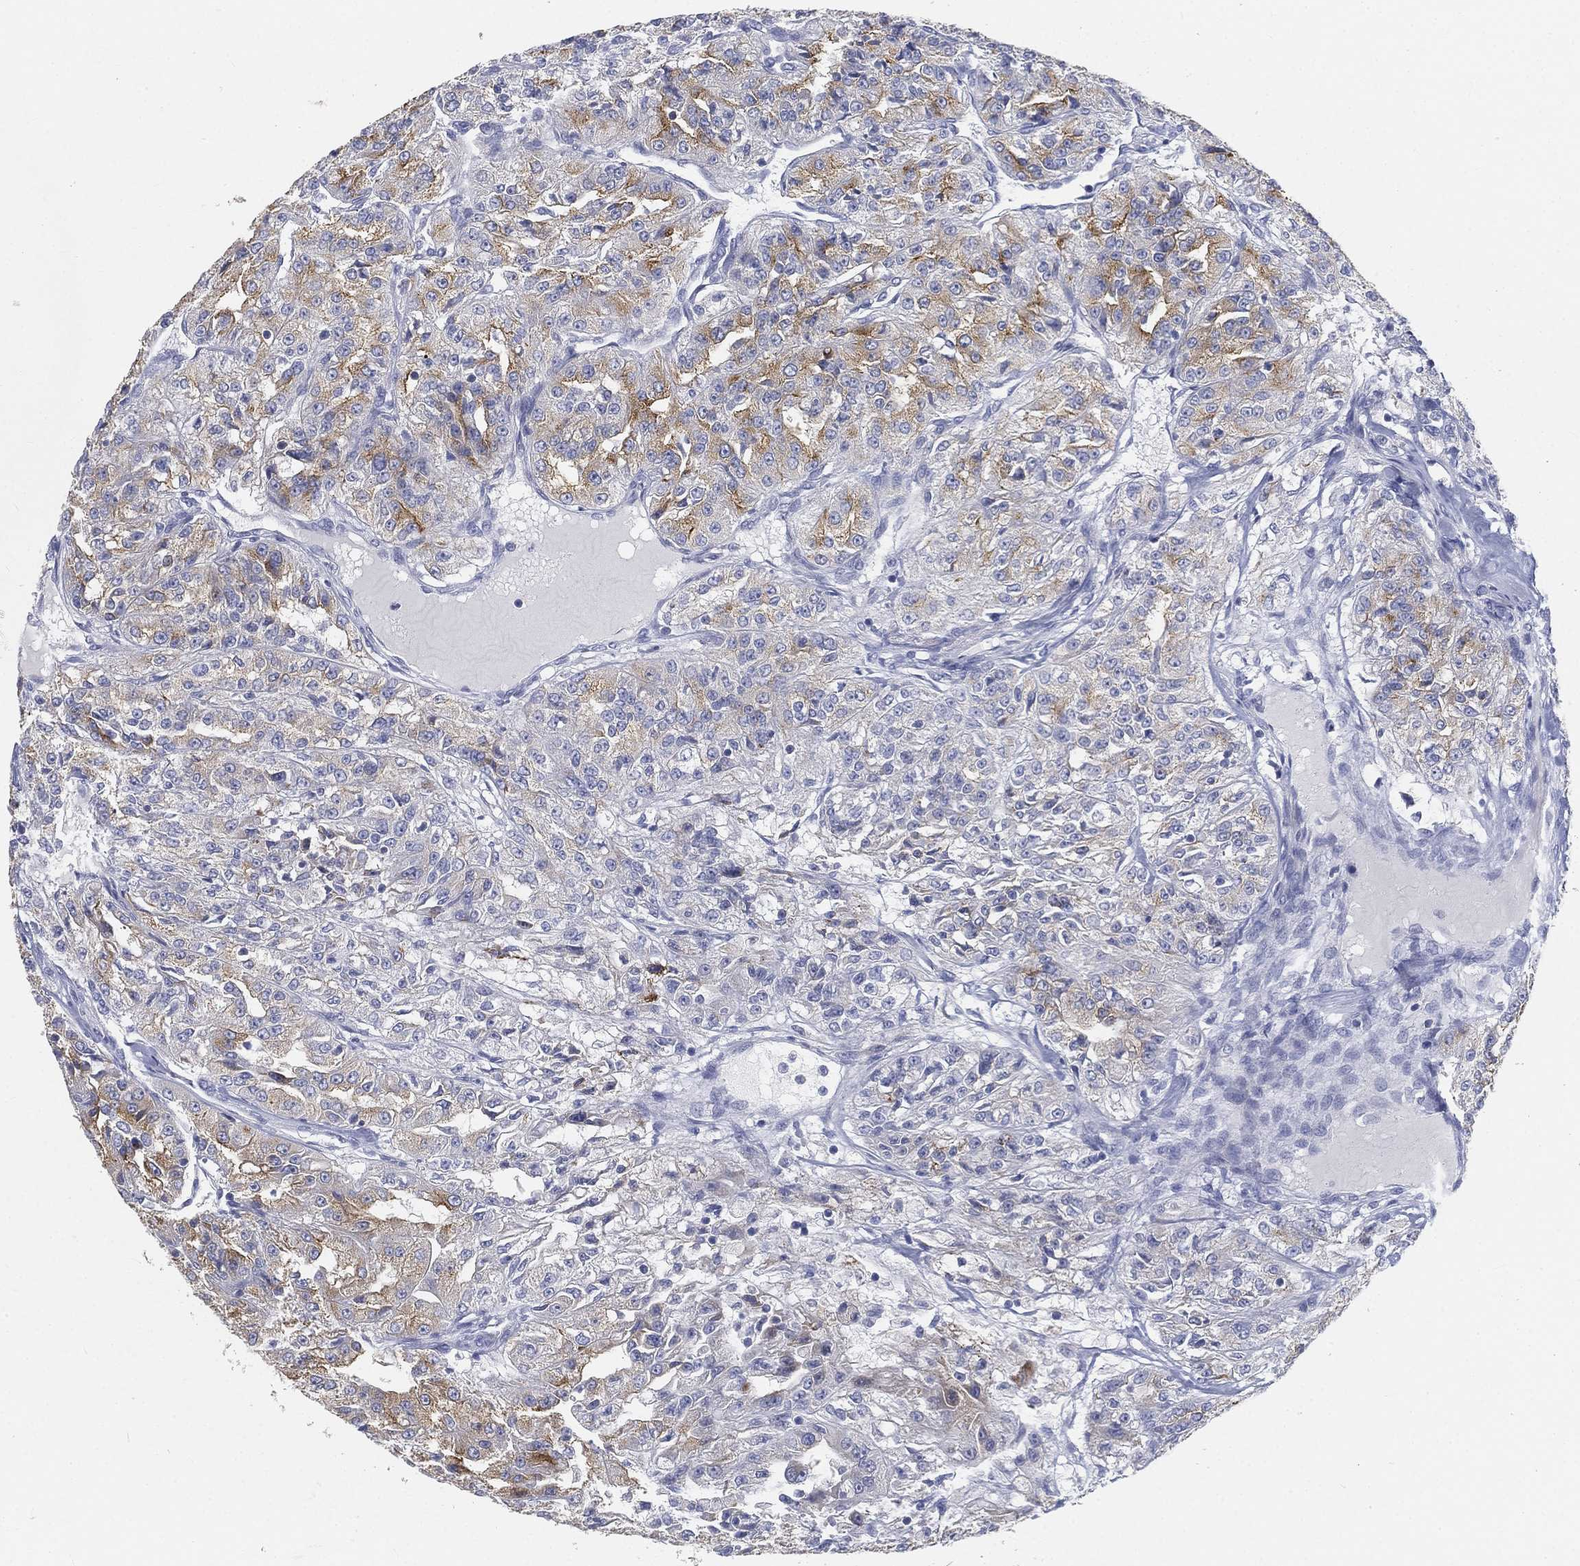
{"staining": {"intensity": "moderate", "quantity": "25%-75%", "location": "cytoplasmic/membranous"}, "tissue": "renal cancer", "cell_type": "Tumor cells", "image_type": "cancer", "snomed": [{"axis": "morphology", "description": "Adenocarcinoma, NOS"}, {"axis": "topography", "description": "Kidney"}], "caption": "Moderate cytoplasmic/membranous positivity for a protein is appreciated in about 25%-75% of tumor cells of renal adenocarcinoma using immunohistochemistry (IHC).", "gene": "TMEM25", "patient": {"sex": "female", "age": 63}}